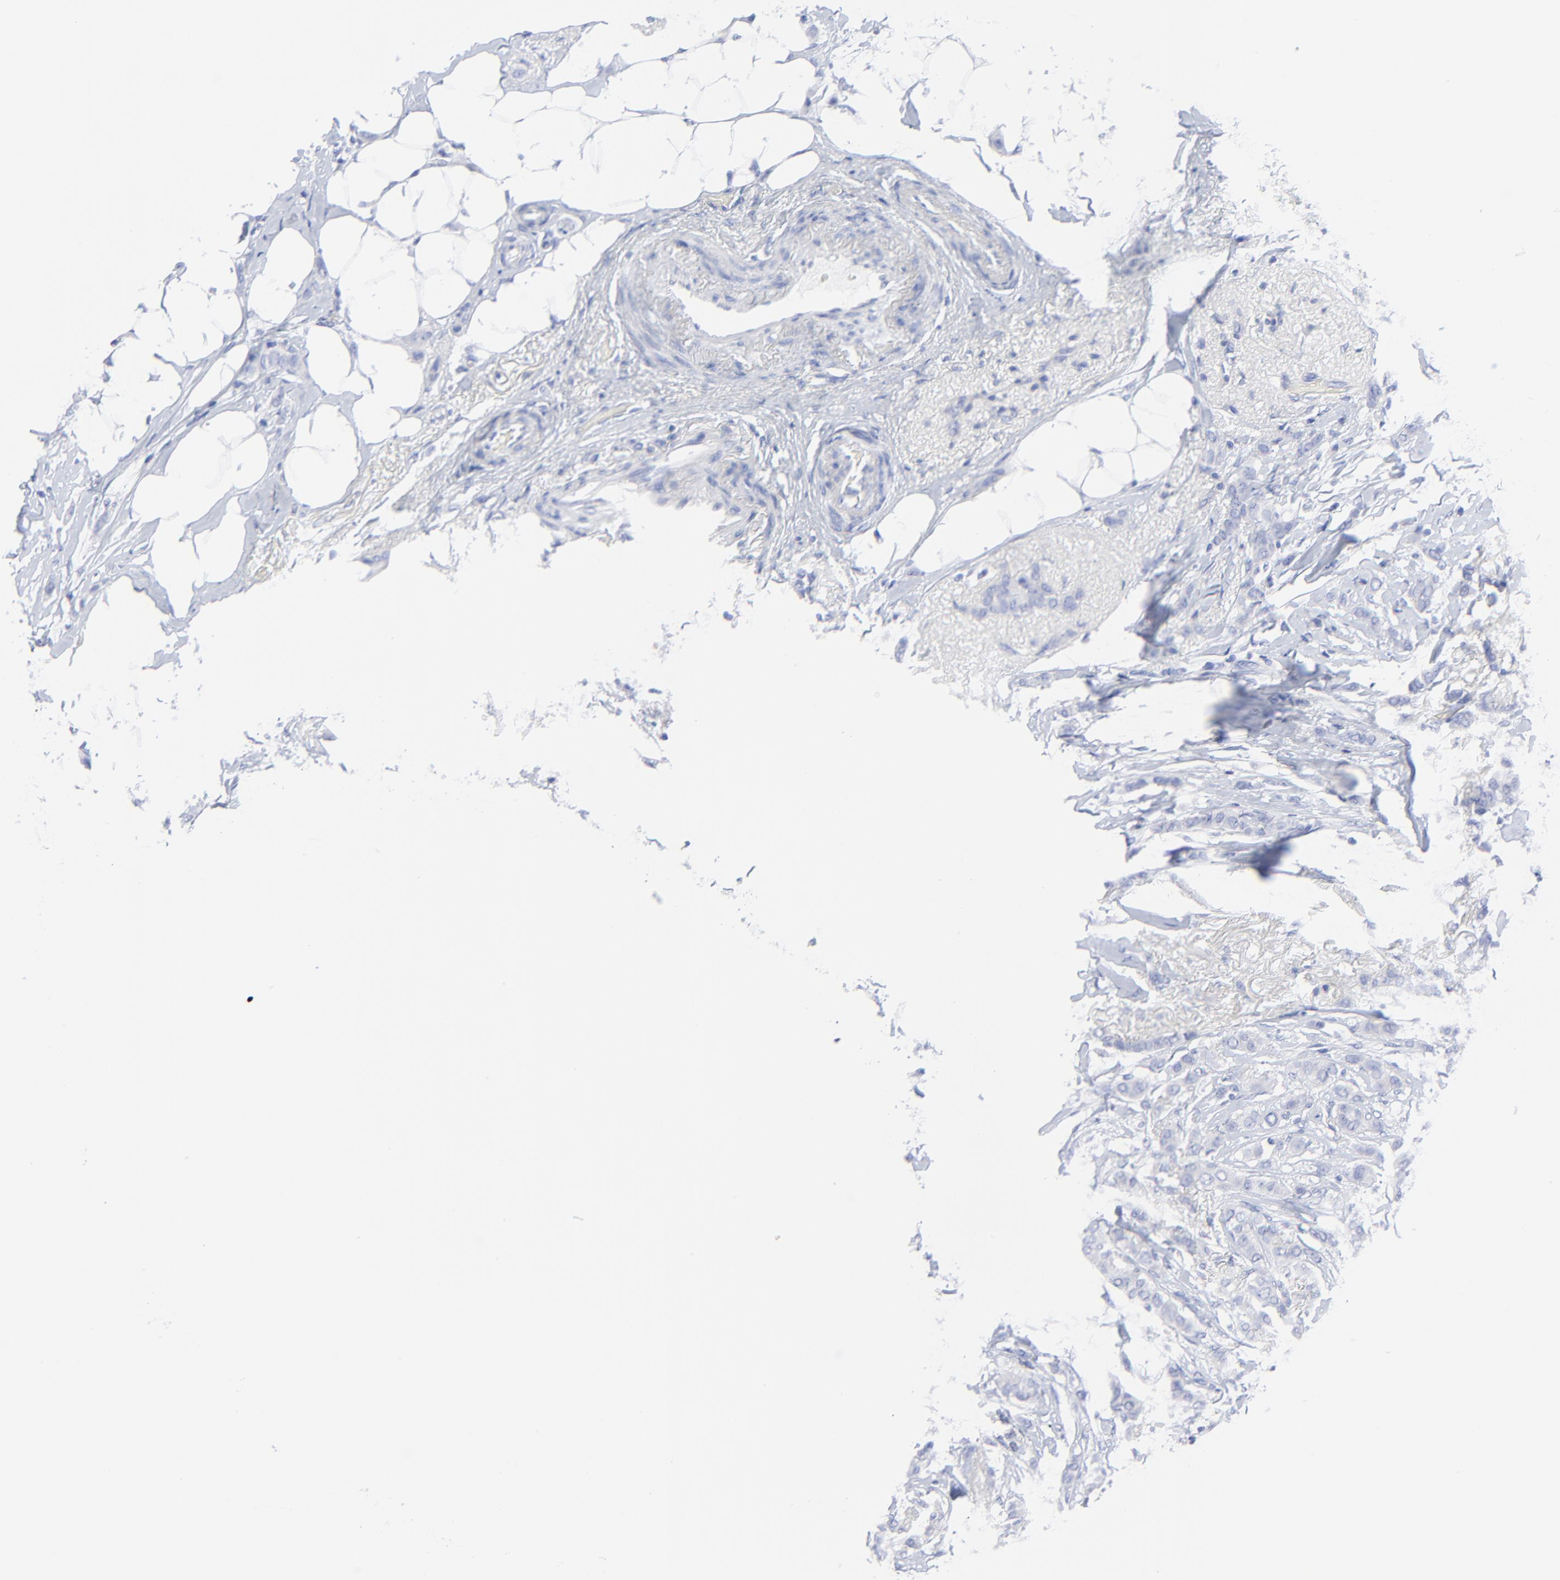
{"staining": {"intensity": "negative", "quantity": "none", "location": "none"}, "tissue": "breast cancer", "cell_type": "Tumor cells", "image_type": "cancer", "snomed": [{"axis": "morphology", "description": "Lobular carcinoma"}, {"axis": "topography", "description": "Breast"}], "caption": "The micrograph exhibits no significant expression in tumor cells of breast cancer (lobular carcinoma).", "gene": "PSD3", "patient": {"sex": "female", "age": 55}}